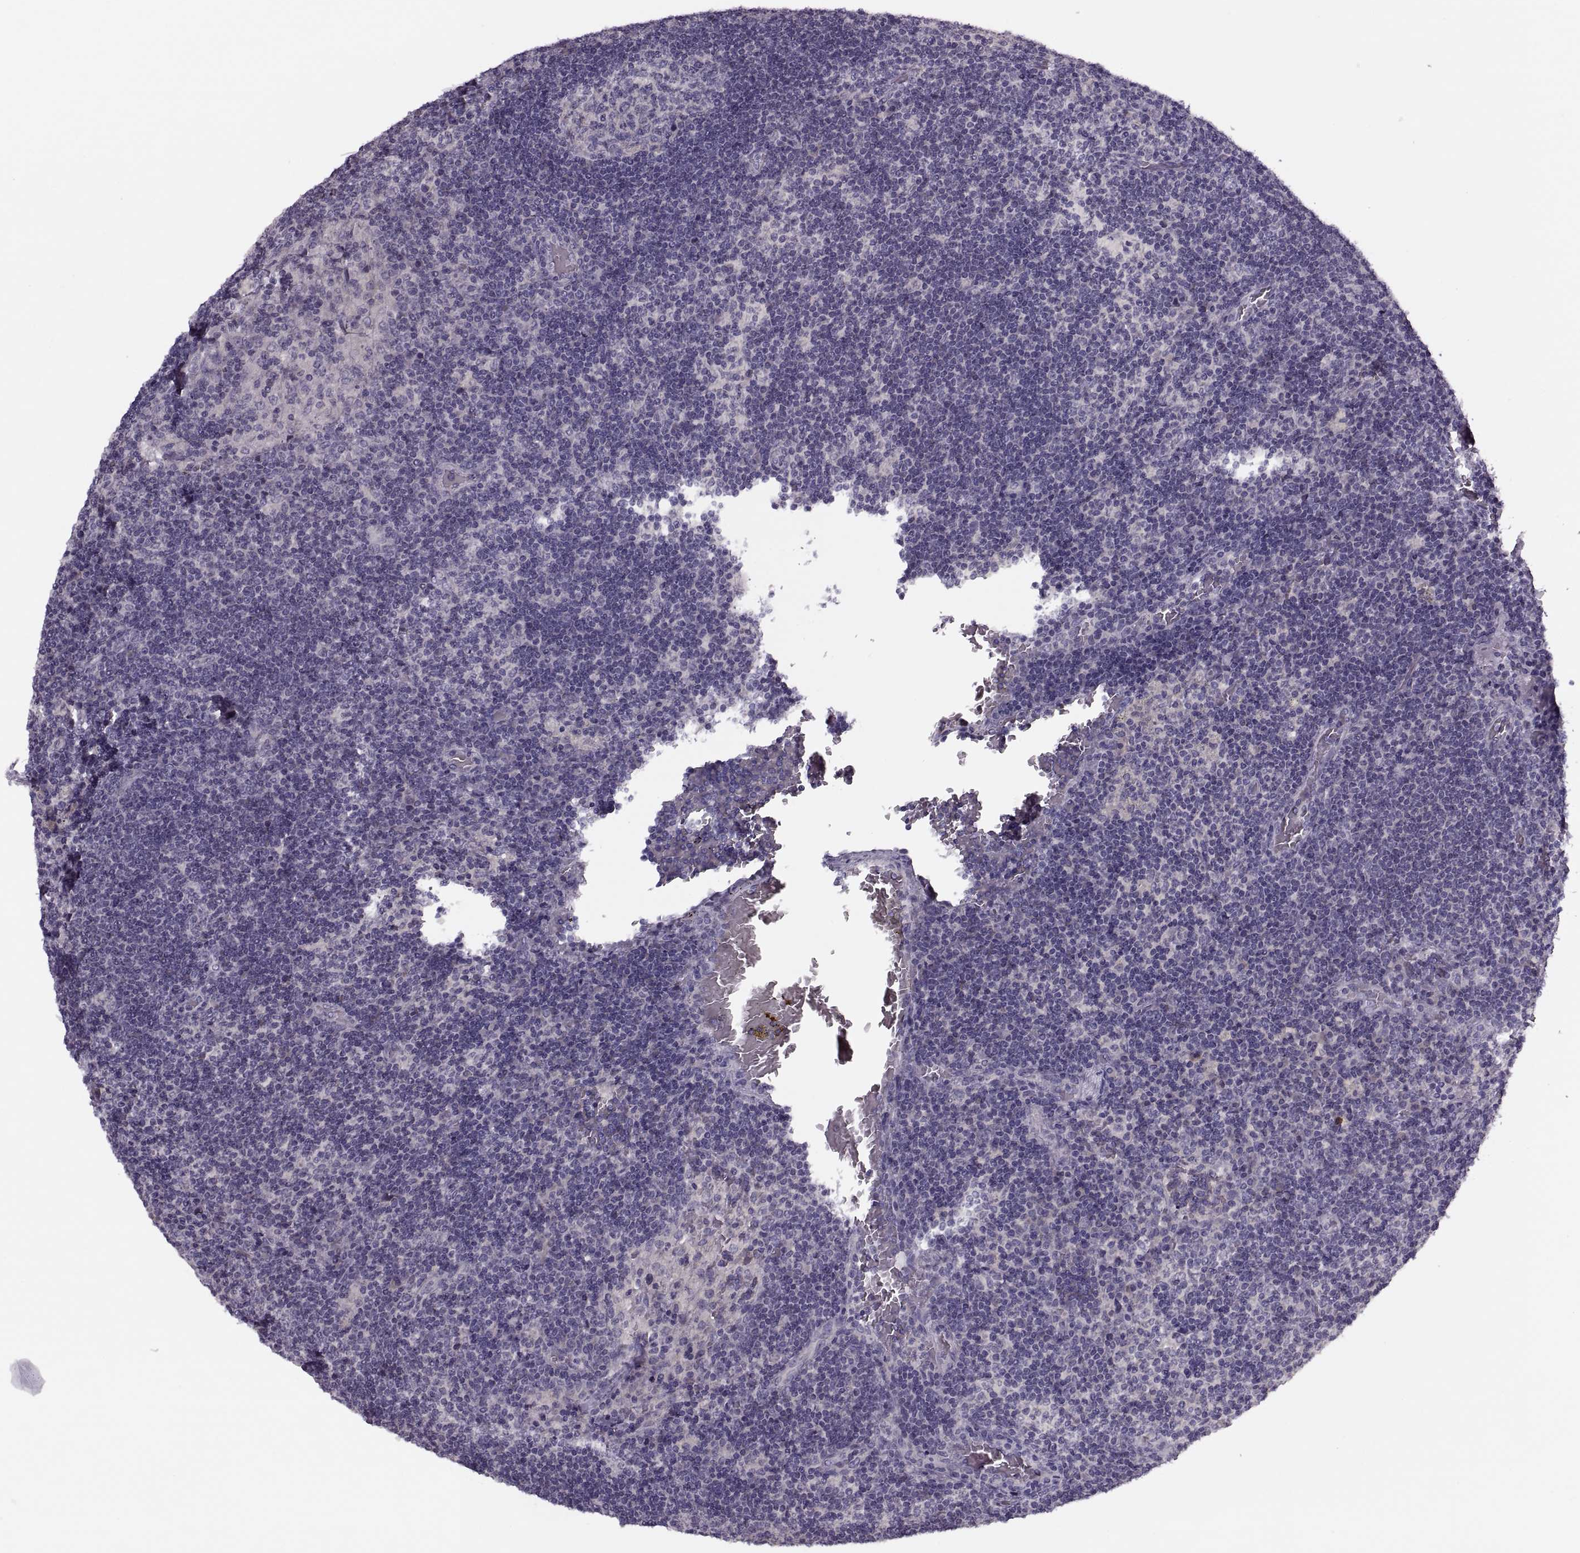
{"staining": {"intensity": "negative", "quantity": "none", "location": "none"}, "tissue": "lymph node", "cell_type": "Germinal center cells", "image_type": "normal", "snomed": [{"axis": "morphology", "description": "Normal tissue, NOS"}, {"axis": "topography", "description": "Lymph node"}], "caption": "This micrograph is of normal lymph node stained with immunohistochemistry to label a protein in brown with the nuclei are counter-stained blue. There is no staining in germinal center cells.", "gene": "PRSS54", "patient": {"sex": "male", "age": 63}}